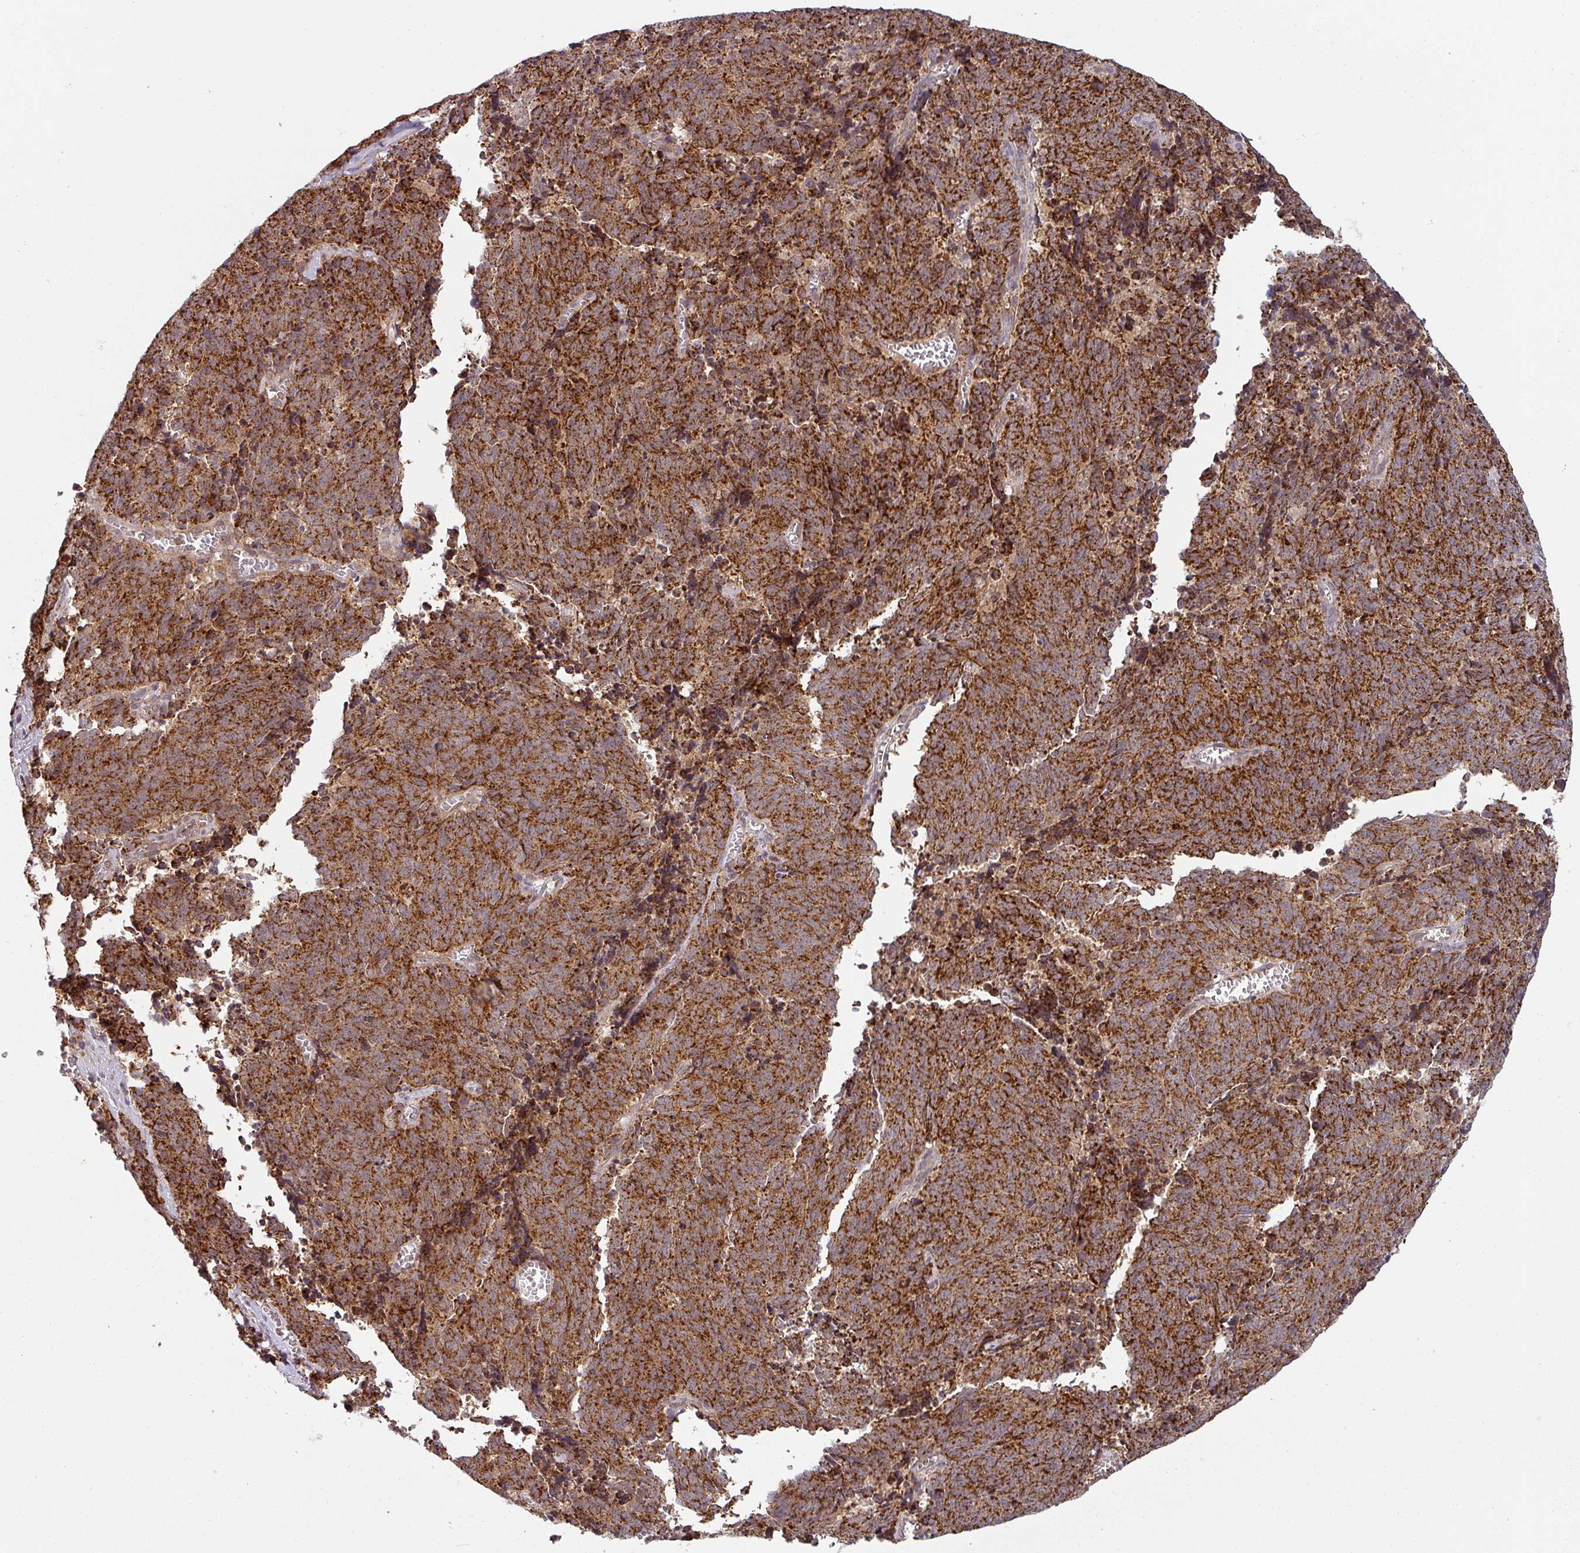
{"staining": {"intensity": "strong", "quantity": ">75%", "location": "cytoplasmic/membranous"}, "tissue": "cervical cancer", "cell_type": "Tumor cells", "image_type": "cancer", "snomed": [{"axis": "morphology", "description": "Squamous cell carcinoma, NOS"}, {"axis": "topography", "description": "Cervix"}], "caption": "About >75% of tumor cells in human cervical squamous cell carcinoma exhibit strong cytoplasmic/membranous protein positivity as visualized by brown immunohistochemical staining.", "gene": "MRPS16", "patient": {"sex": "female", "age": 29}}